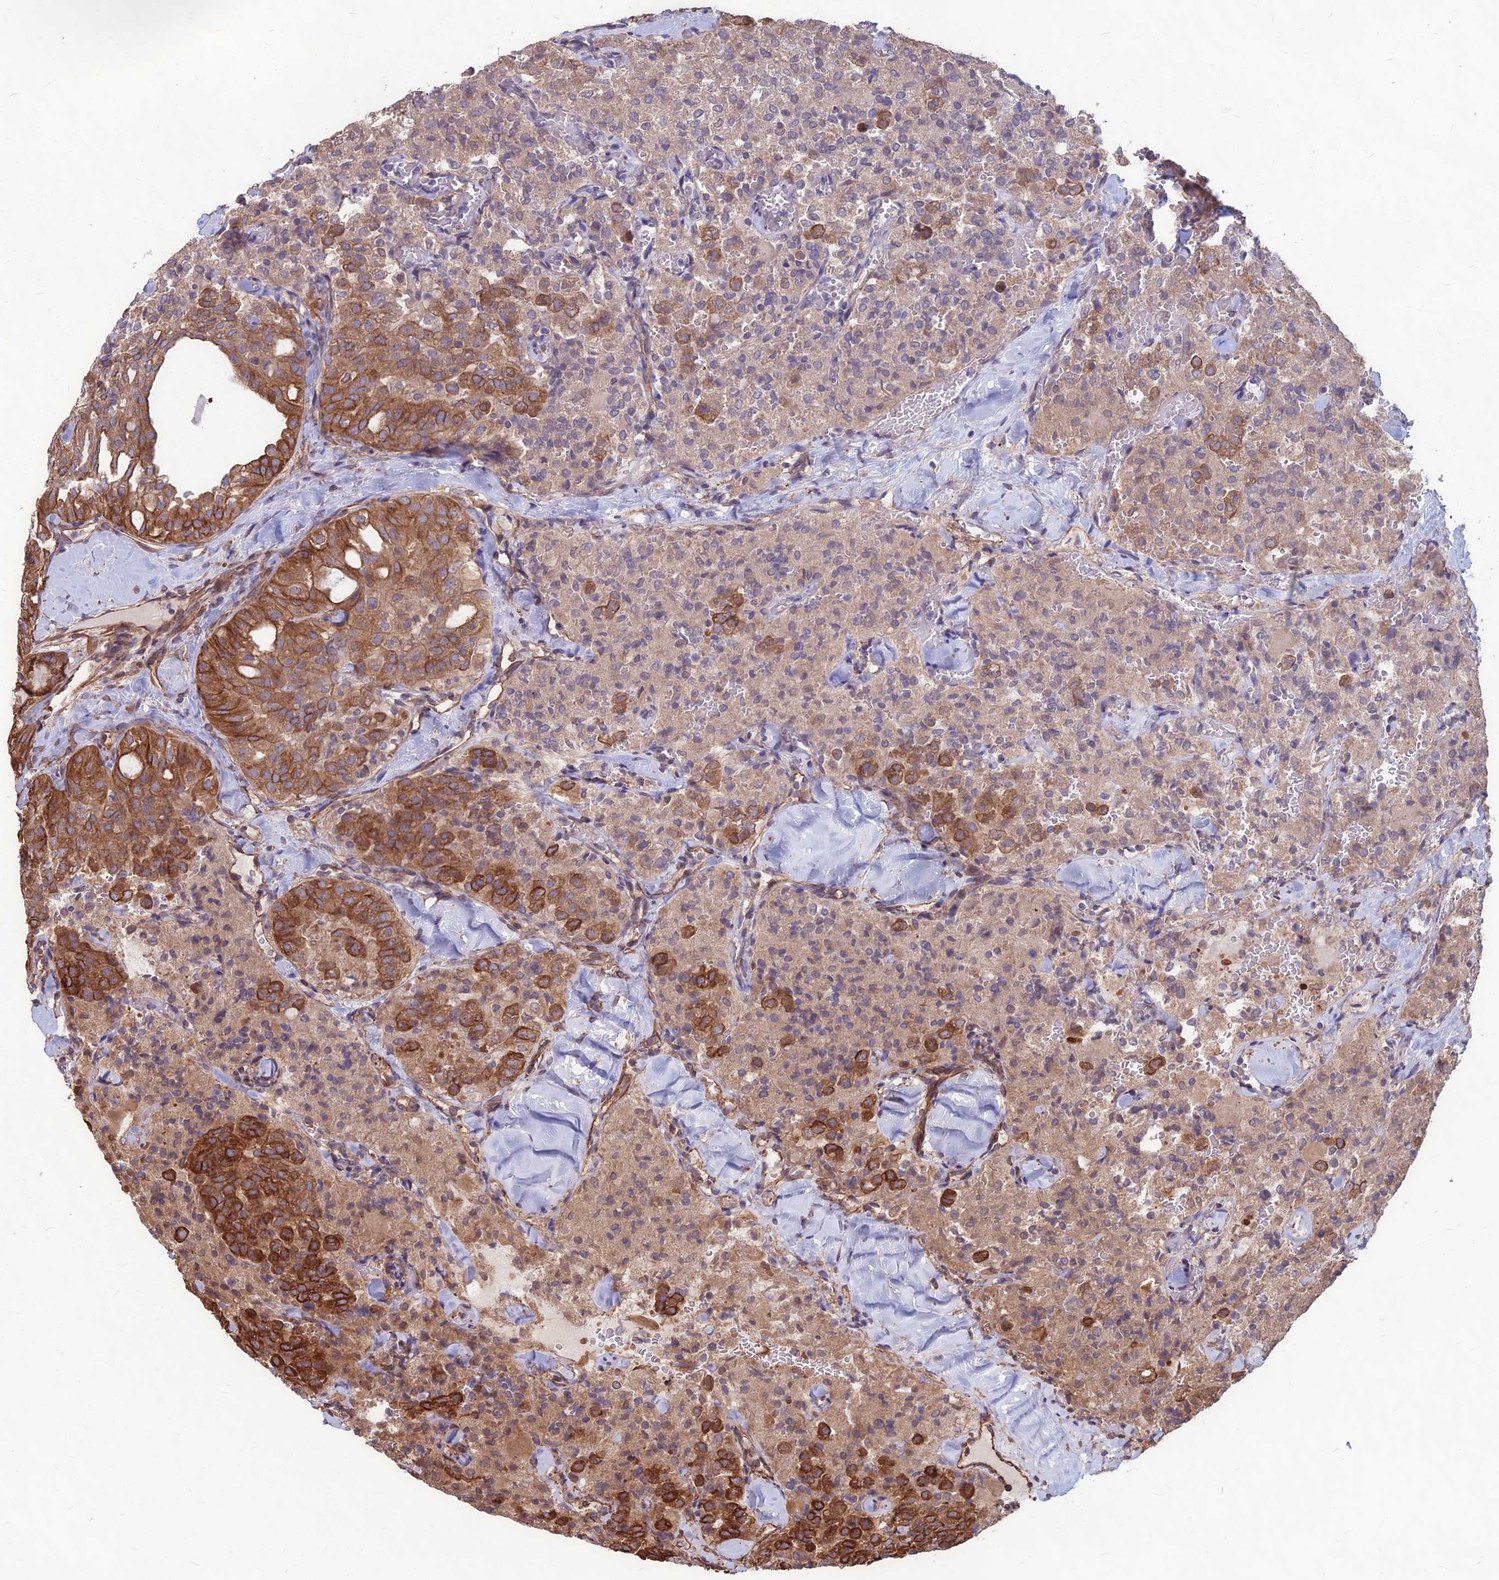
{"staining": {"intensity": "moderate", "quantity": "25%-75%", "location": "cytoplasmic/membranous"}, "tissue": "thyroid cancer", "cell_type": "Tumor cells", "image_type": "cancer", "snomed": [{"axis": "morphology", "description": "Follicular adenoma carcinoma, NOS"}, {"axis": "topography", "description": "Thyroid gland"}], "caption": "DAB (3,3'-diaminobenzidine) immunohistochemical staining of thyroid follicular adenoma carcinoma exhibits moderate cytoplasmic/membranous protein staining in approximately 25%-75% of tumor cells. Nuclei are stained in blue.", "gene": "LSM6", "patient": {"sex": "male", "age": 75}}